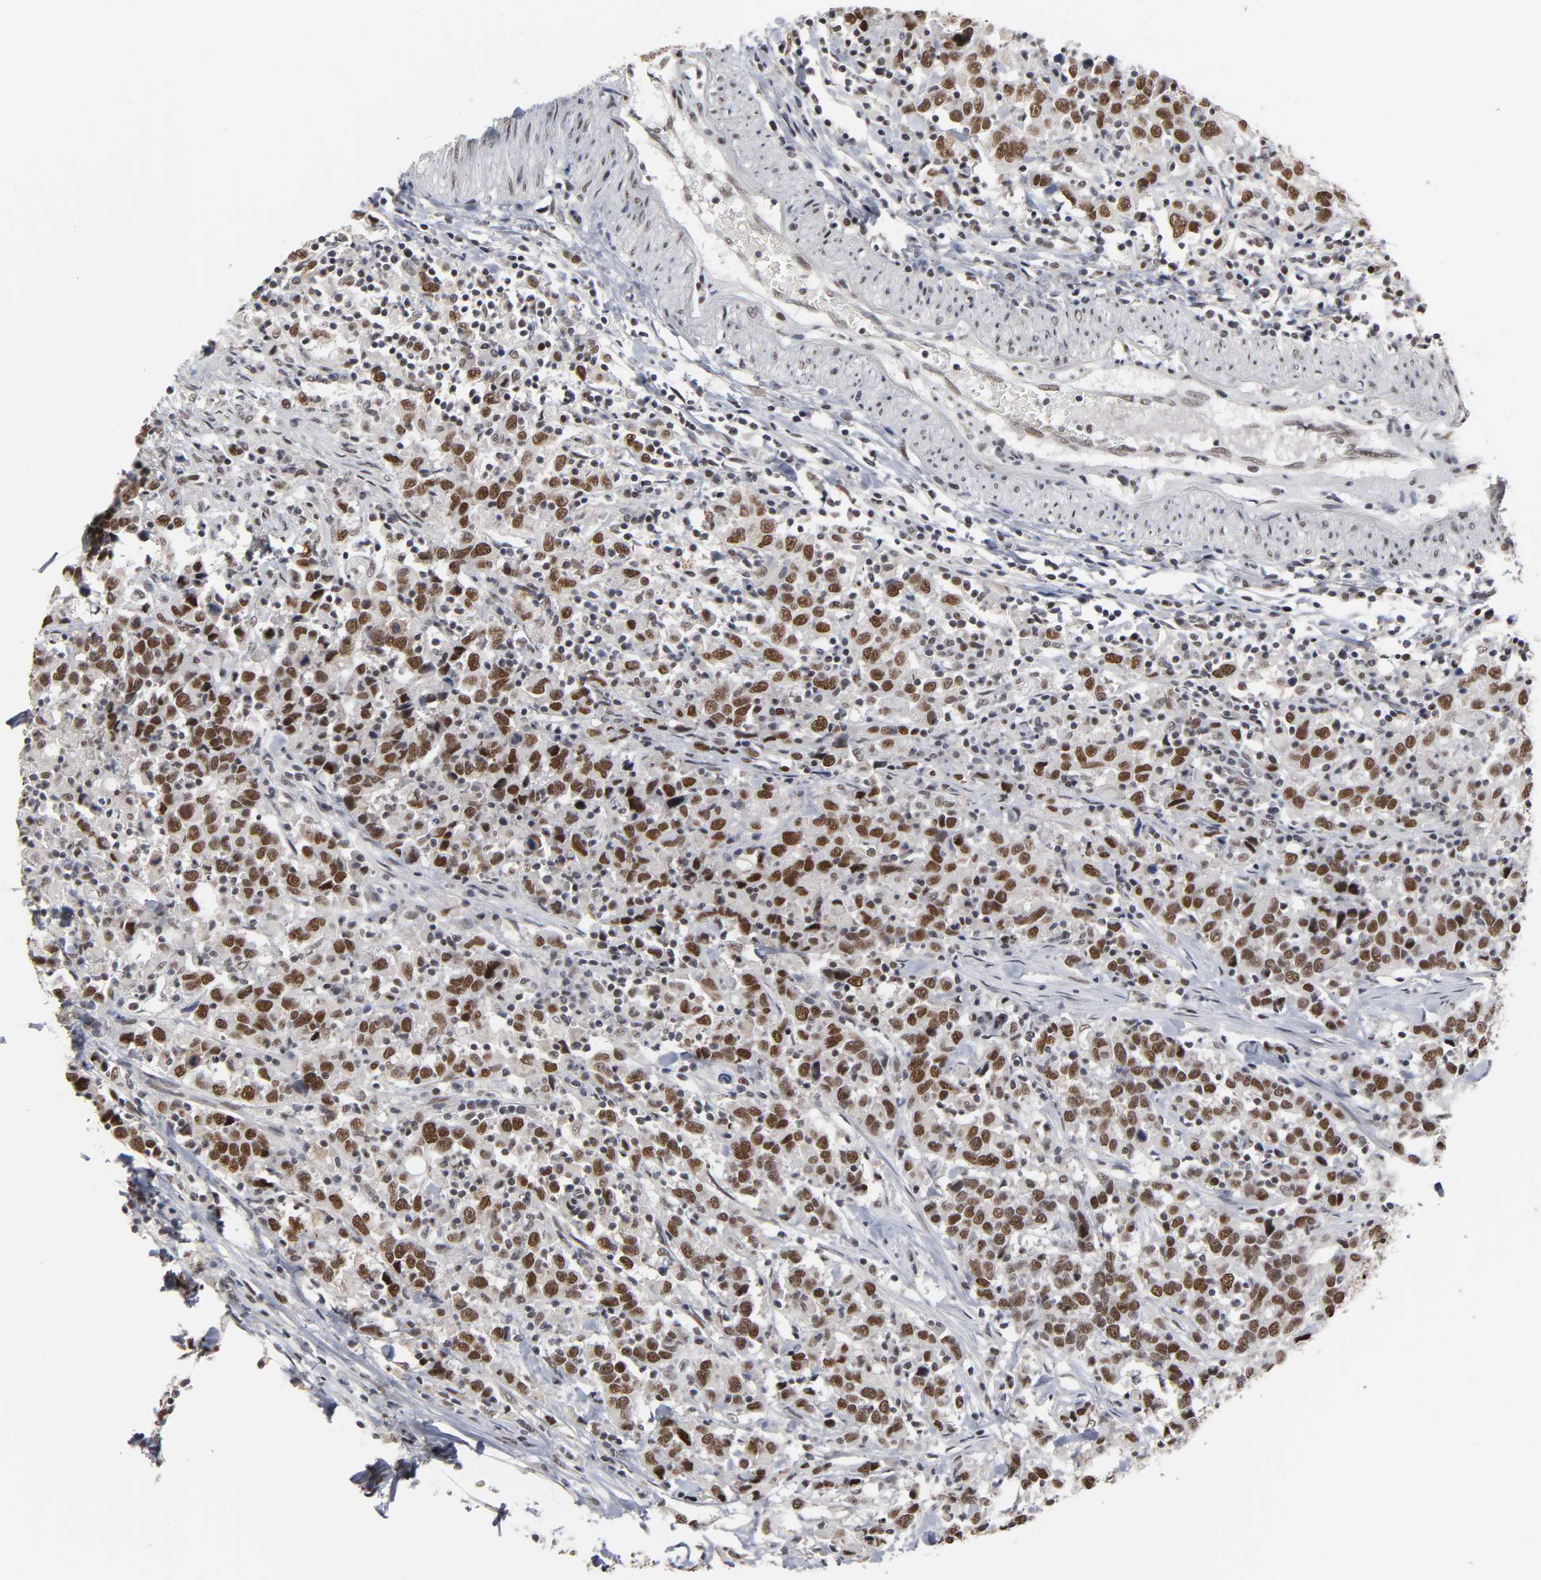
{"staining": {"intensity": "moderate", "quantity": ">75%", "location": "nuclear"}, "tissue": "urothelial cancer", "cell_type": "Tumor cells", "image_type": "cancer", "snomed": [{"axis": "morphology", "description": "Urothelial carcinoma, High grade"}, {"axis": "topography", "description": "Urinary bladder"}], "caption": "Urothelial carcinoma (high-grade) stained for a protein reveals moderate nuclear positivity in tumor cells. Immunohistochemistry stains the protein in brown and the nuclei are stained blue.", "gene": "TRIM33", "patient": {"sex": "male", "age": 61}}